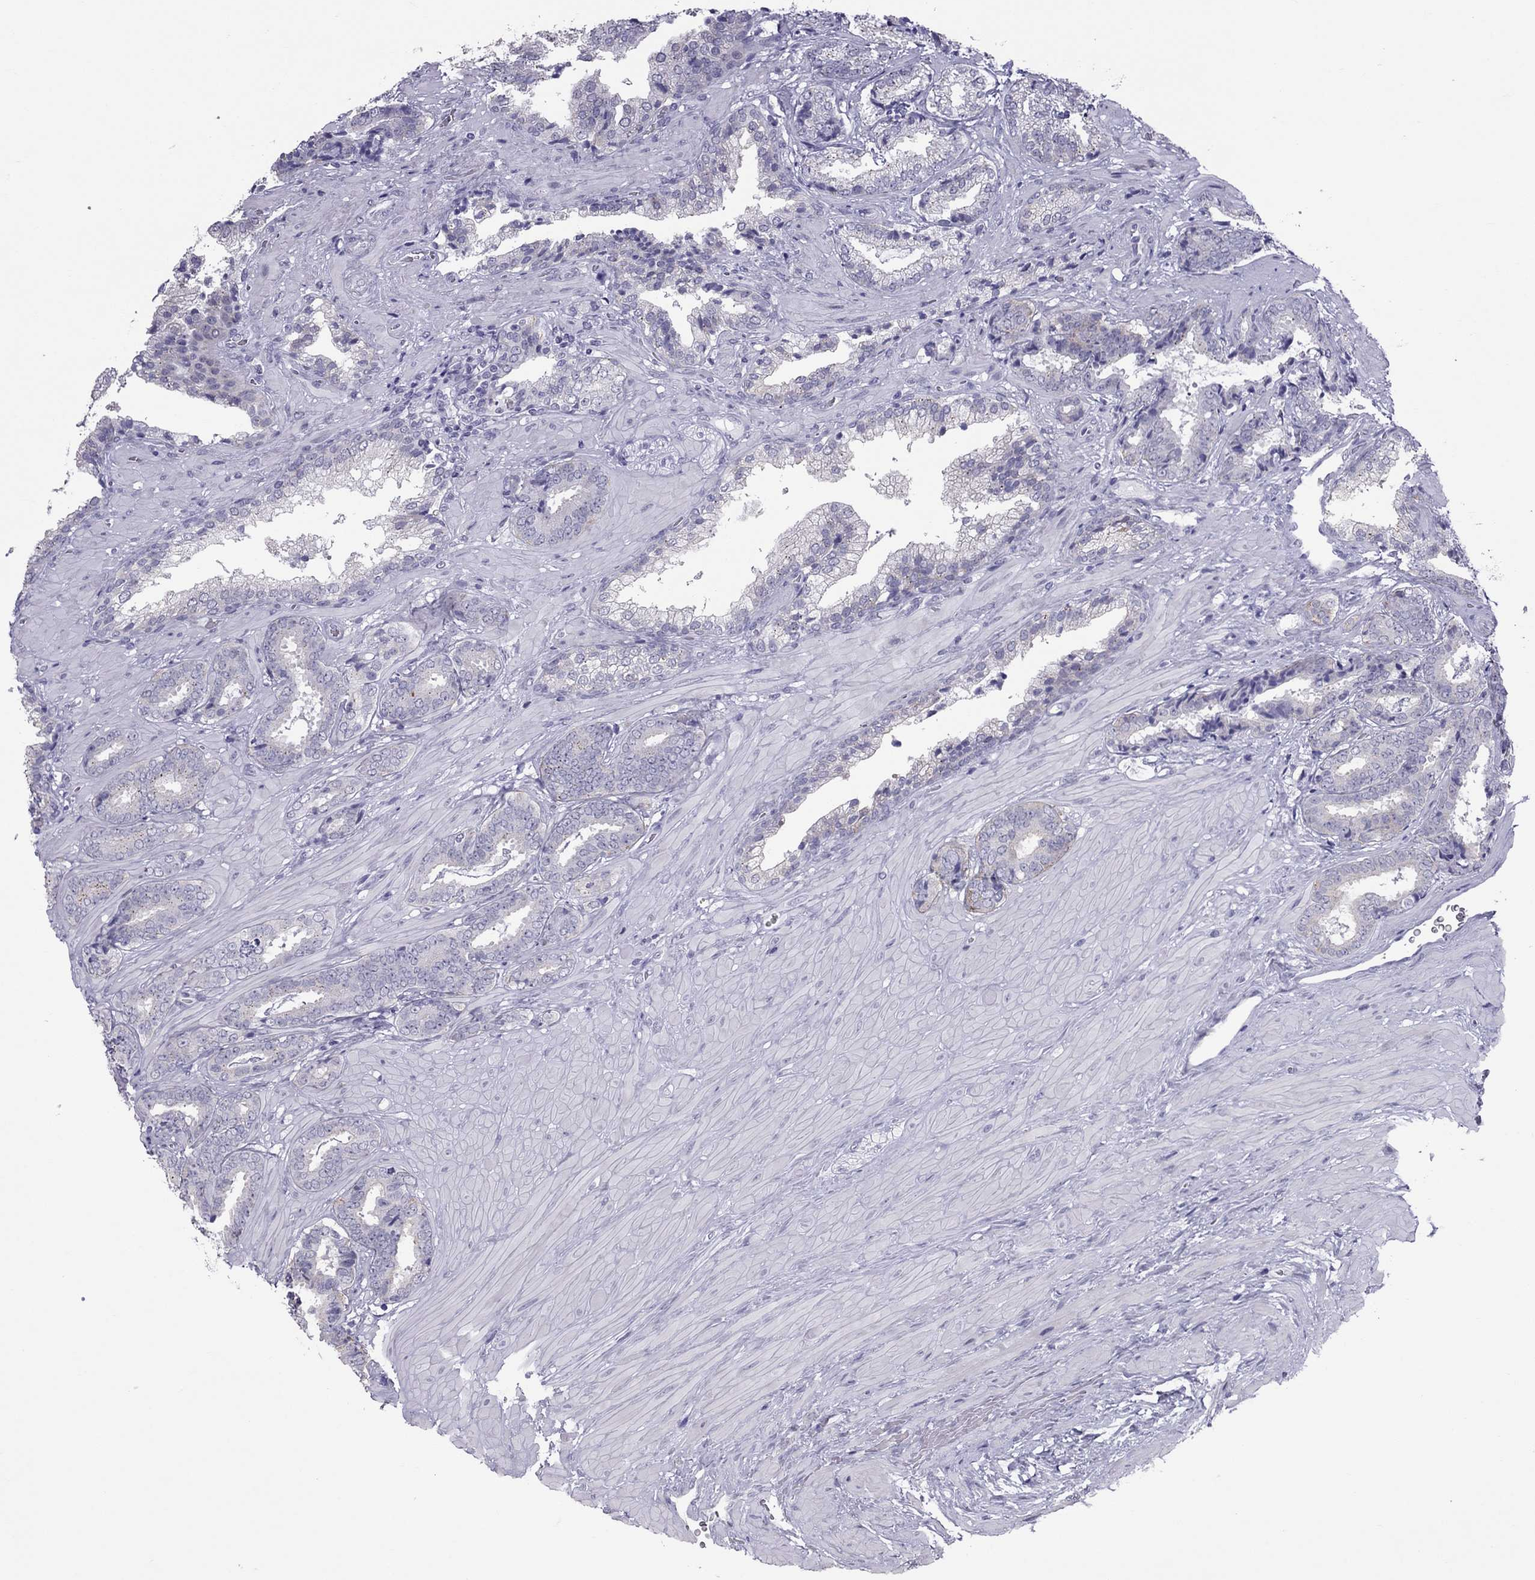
{"staining": {"intensity": "negative", "quantity": "none", "location": "none"}, "tissue": "prostate cancer", "cell_type": "Tumor cells", "image_type": "cancer", "snomed": [{"axis": "morphology", "description": "Adenocarcinoma, Low grade"}, {"axis": "topography", "description": "Prostate"}], "caption": "This is an IHC histopathology image of low-grade adenocarcinoma (prostate). There is no staining in tumor cells.", "gene": "TEX14", "patient": {"sex": "male", "age": 61}}